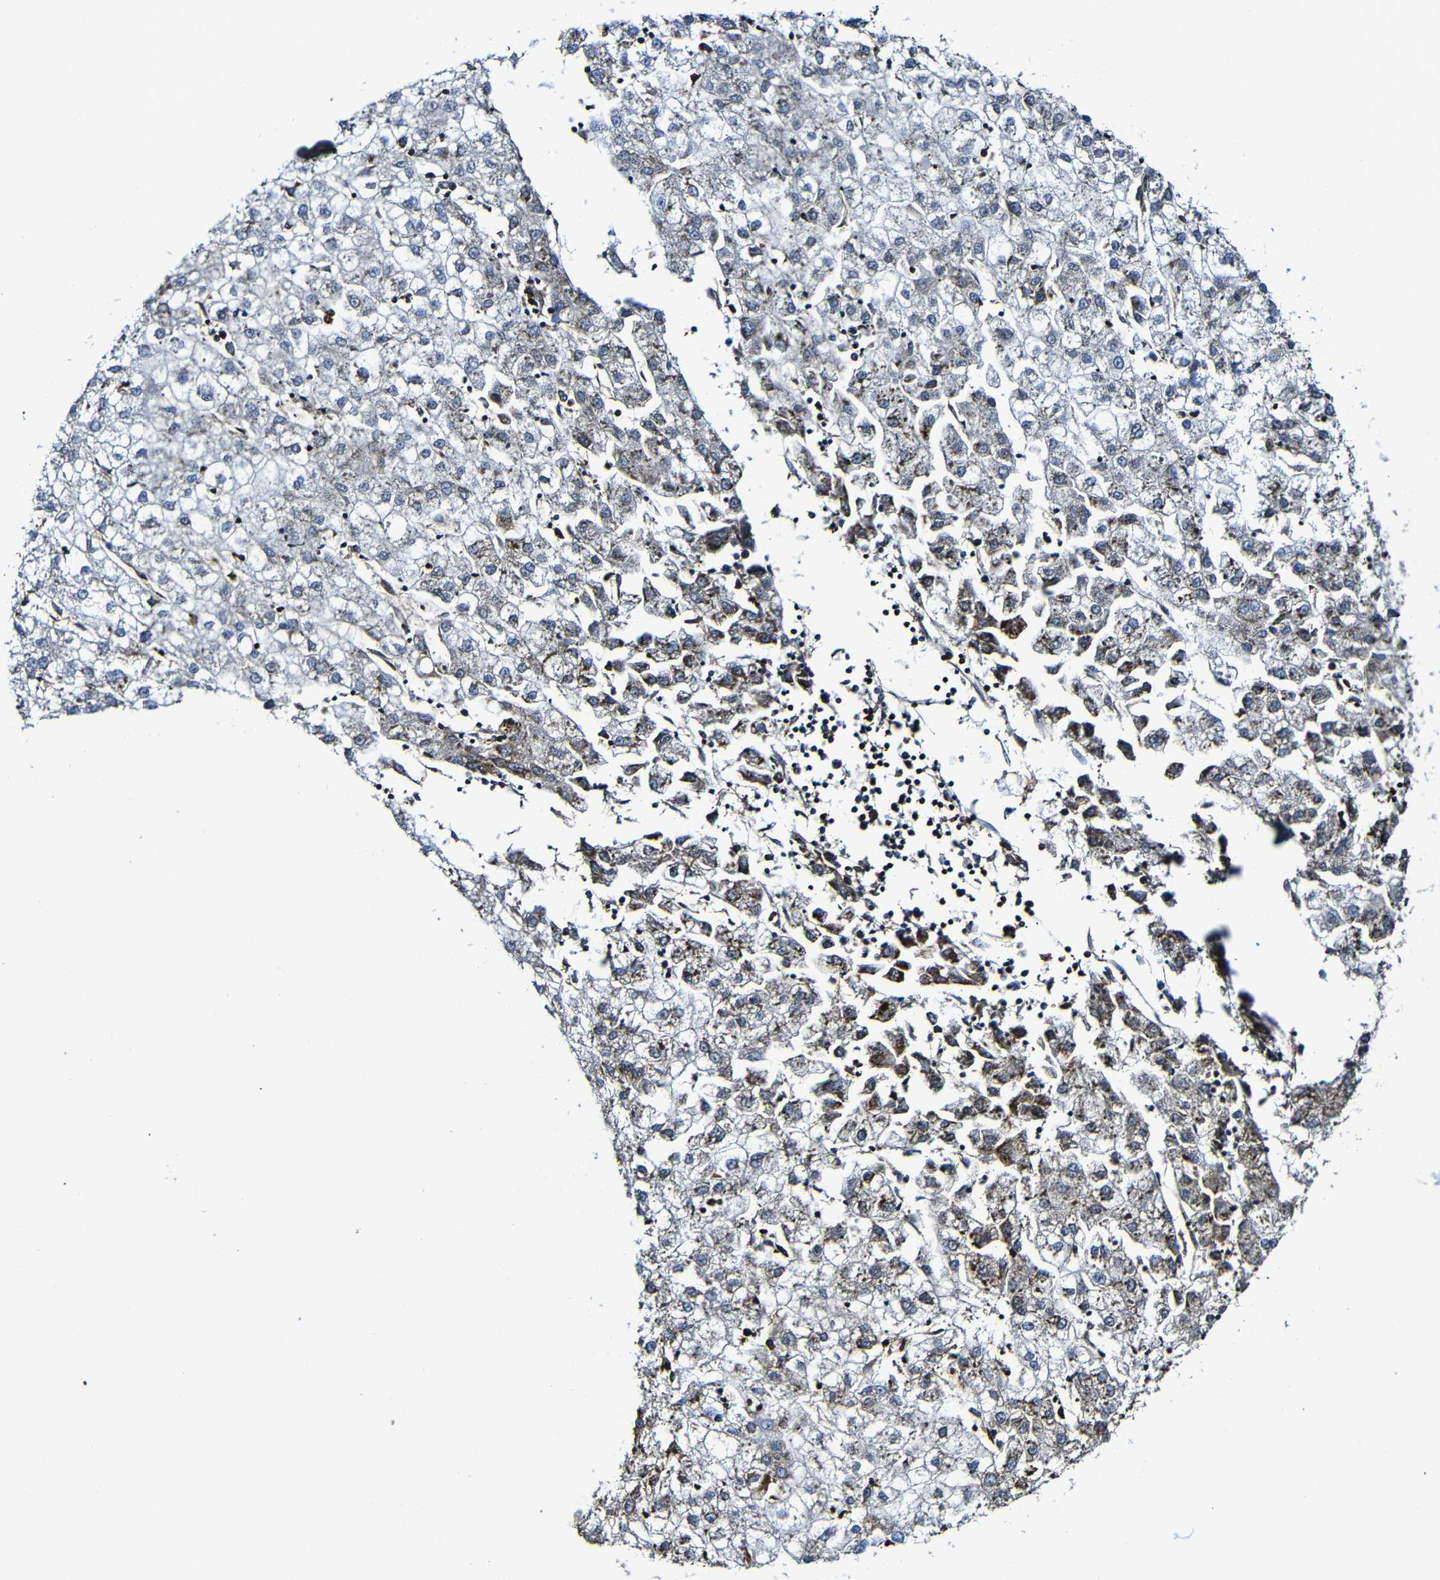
{"staining": {"intensity": "moderate", "quantity": "<25%", "location": "cytoplasmic/membranous"}, "tissue": "liver cancer", "cell_type": "Tumor cells", "image_type": "cancer", "snomed": [{"axis": "morphology", "description": "Carcinoma, Hepatocellular, NOS"}, {"axis": "topography", "description": "Liver"}], "caption": "Human liver cancer (hepatocellular carcinoma) stained for a protein (brown) reveals moderate cytoplasmic/membranous positive staining in about <25% of tumor cells.", "gene": "MSN", "patient": {"sex": "male", "age": 72}}